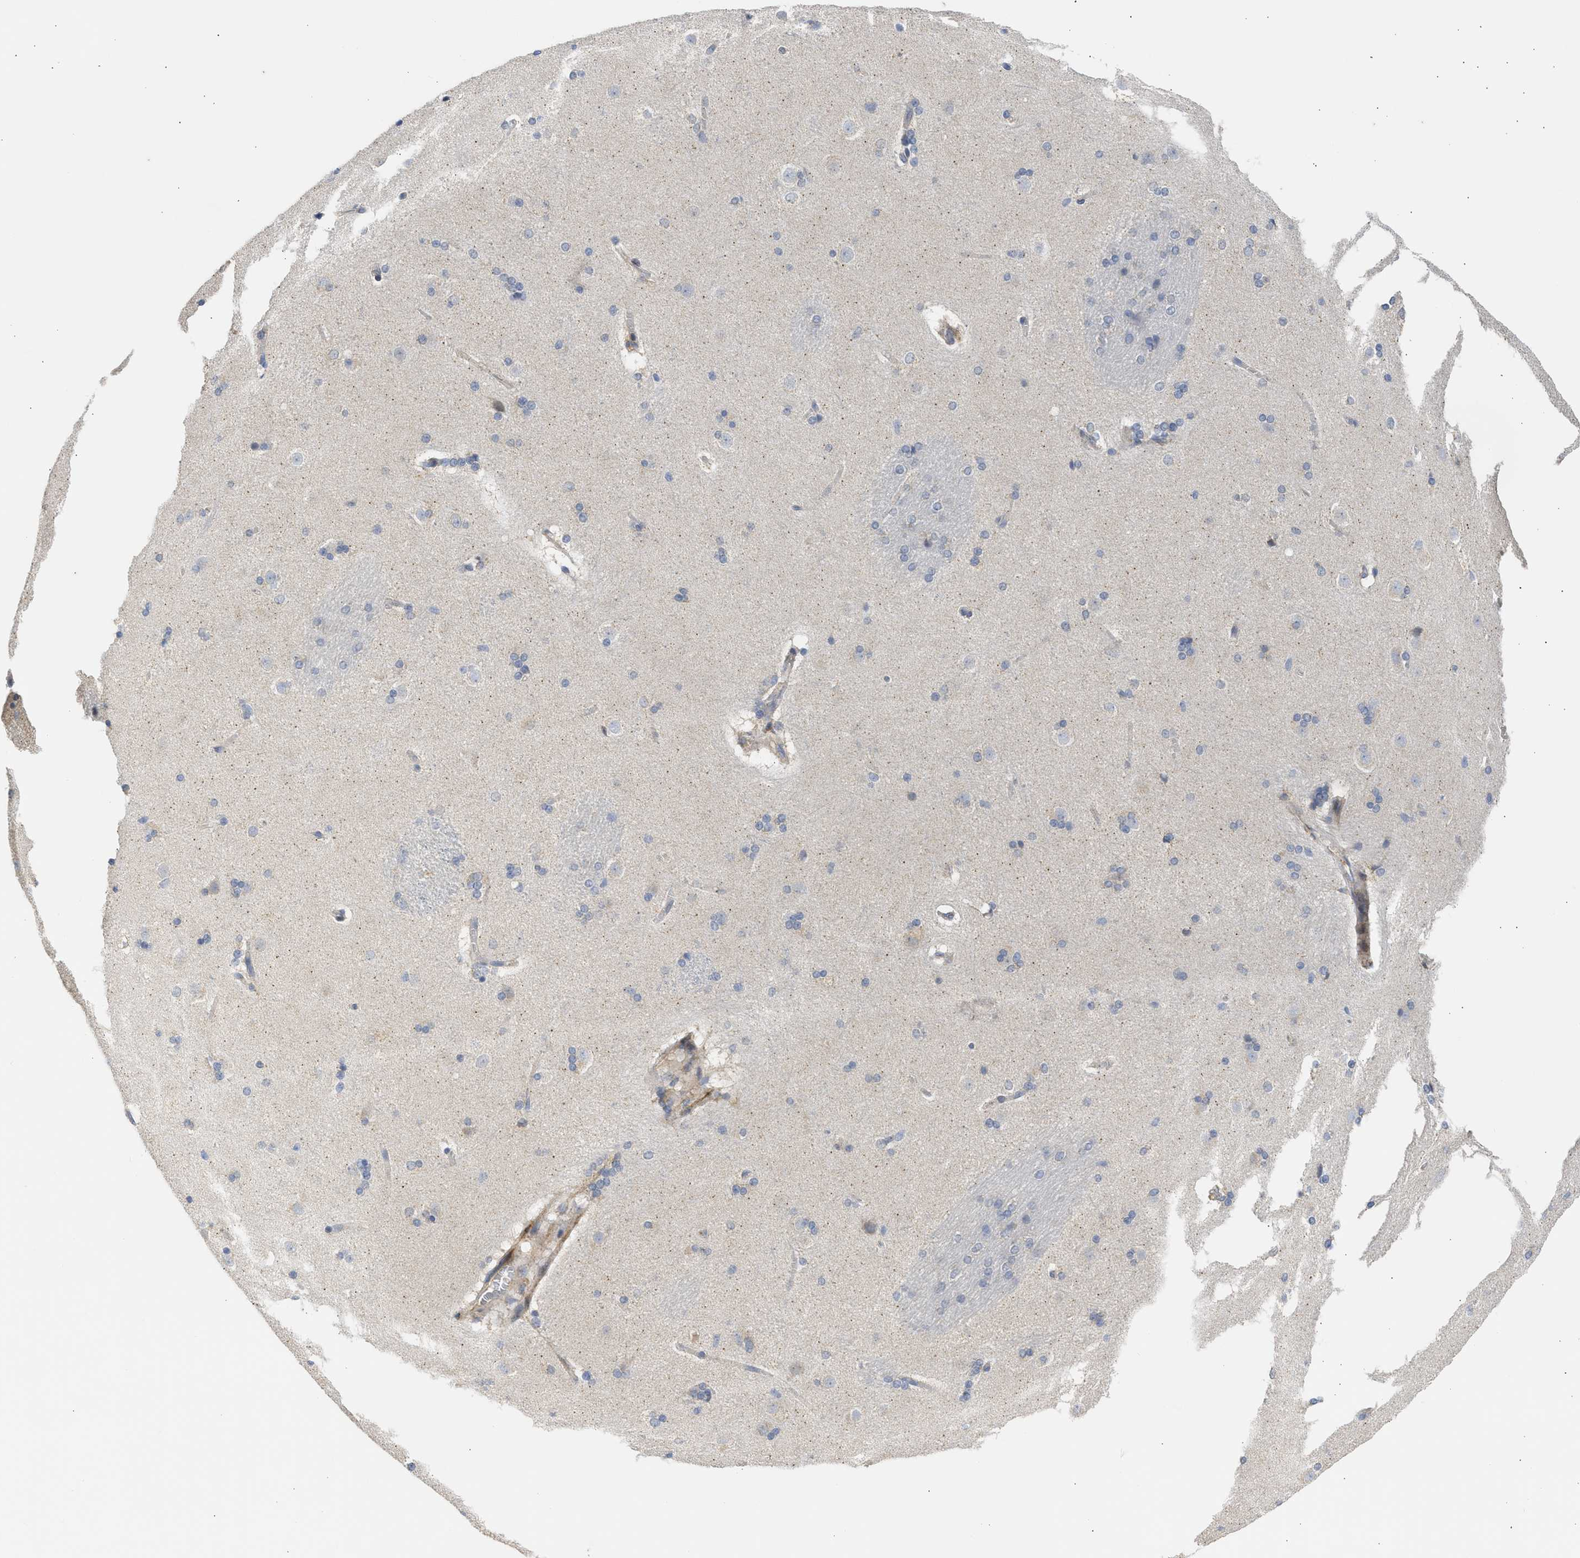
{"staining": {"intensity": "weak", "quantity": "<25%", "location": "cytoplasmic/membranous"}, "tissue": "caudate", "cell_type": "Glial cells", "image_type": "normal", "snomed": [{"axis": "morphology", "description": "Normal tissue, NOS"}, {"axis": "topography", "description": "Lateral ventricle wall"}], "caption": "Protein analysis of unremarkable caudate exhibits no significant positivity in glial cells. The staining is performed using DAB (3,3'-diaminobenzidine) brown chromogen with nuclei counter-stained in using hematoxylin.", "gene": "TMED1", "patient": {"sex": "female", "age": 19}}